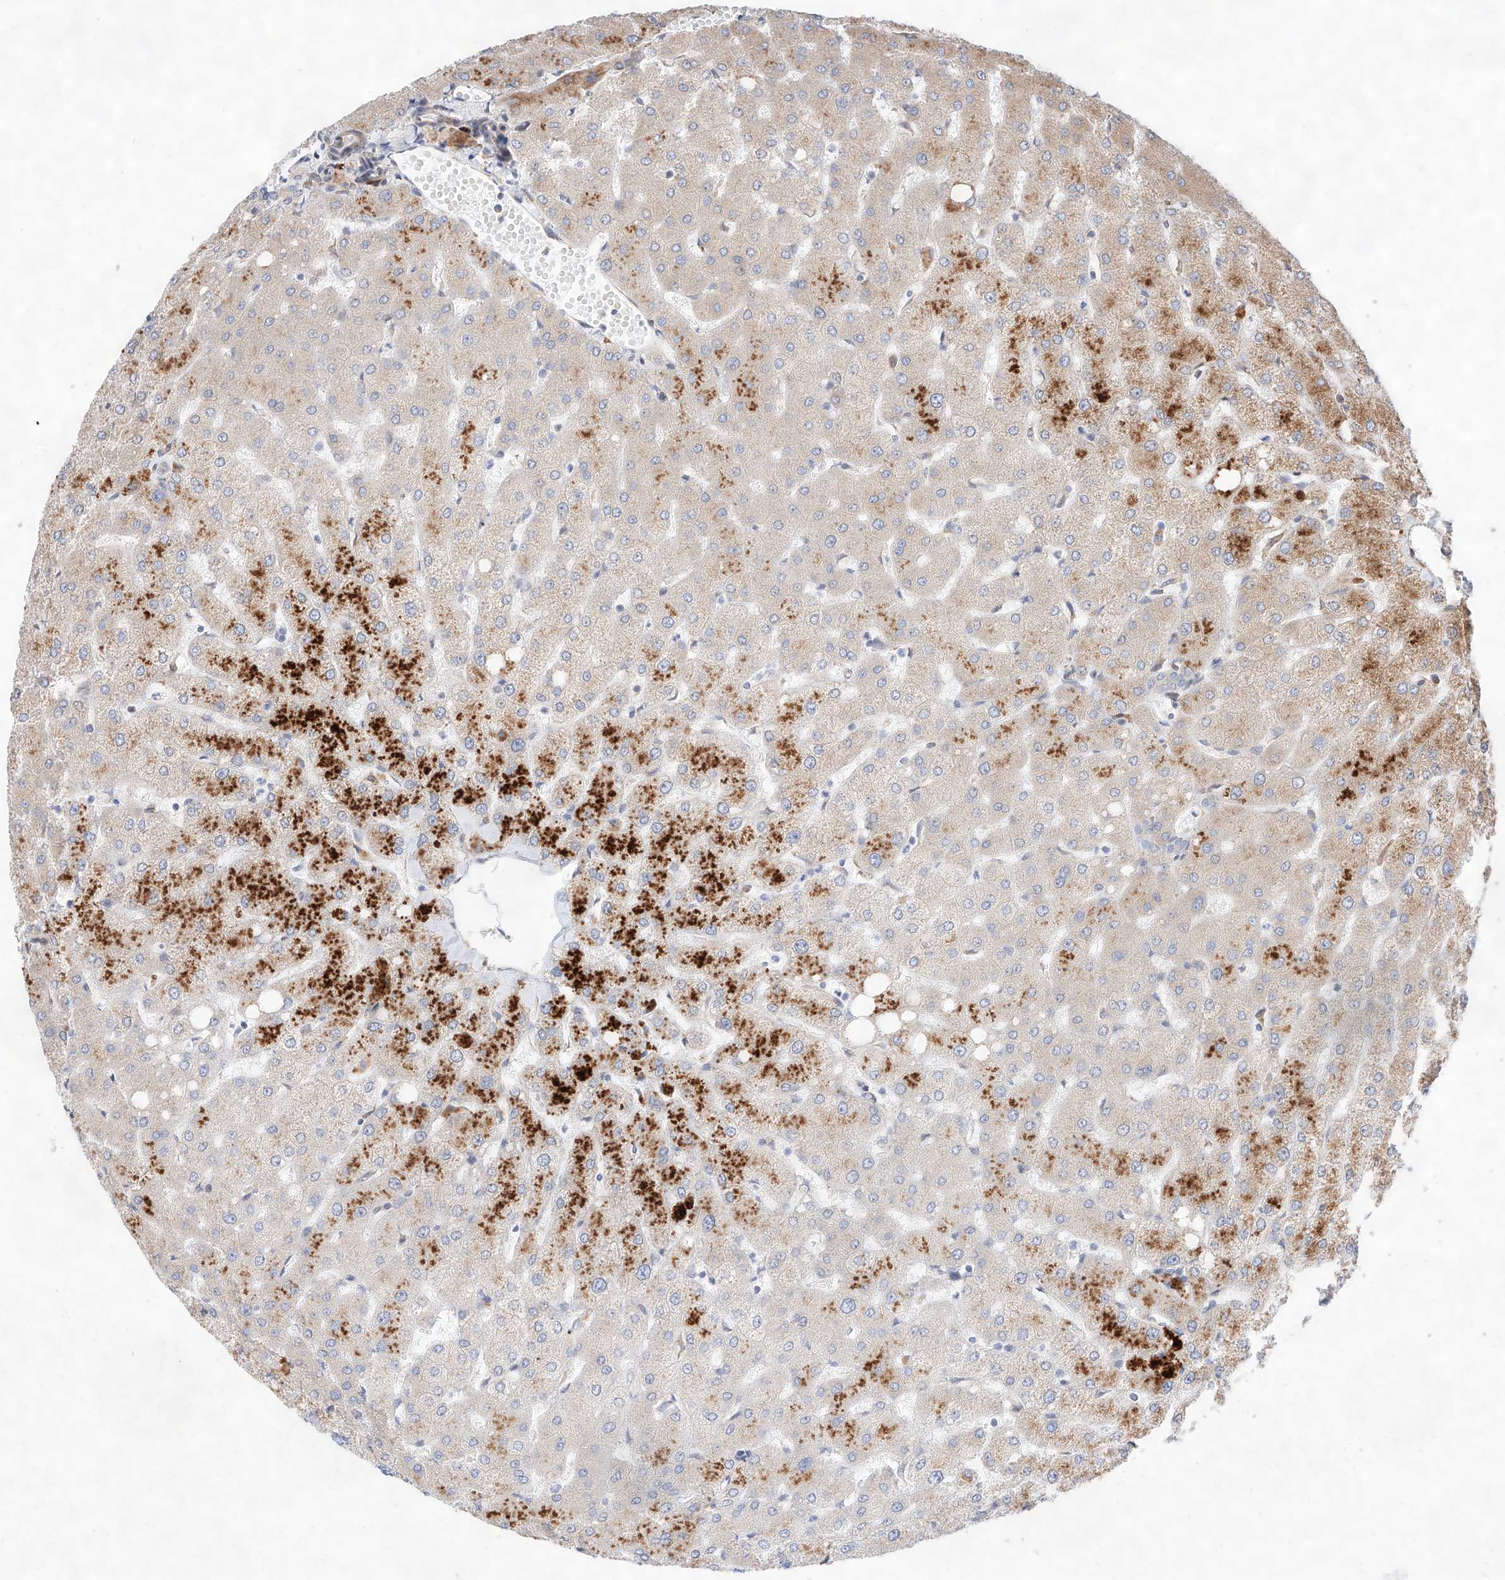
{"staining": {"intensity": "negative", "quantity": "none", "location": "none"}, "tissue": "liver", "cell_type": "Cholangiocytes", "image_type": "normal", "snomed": [{"axis": "morphology", "description": "Normal tissue, NOS"}, {"axis": "topography", "description": "Liver"}], "caption": "Immunohistochemical staining of benign liver displays no significant positivity in cholangiocytes.", "gene": "ATP9B", "patient": {"sex": "female", "age": 54}}